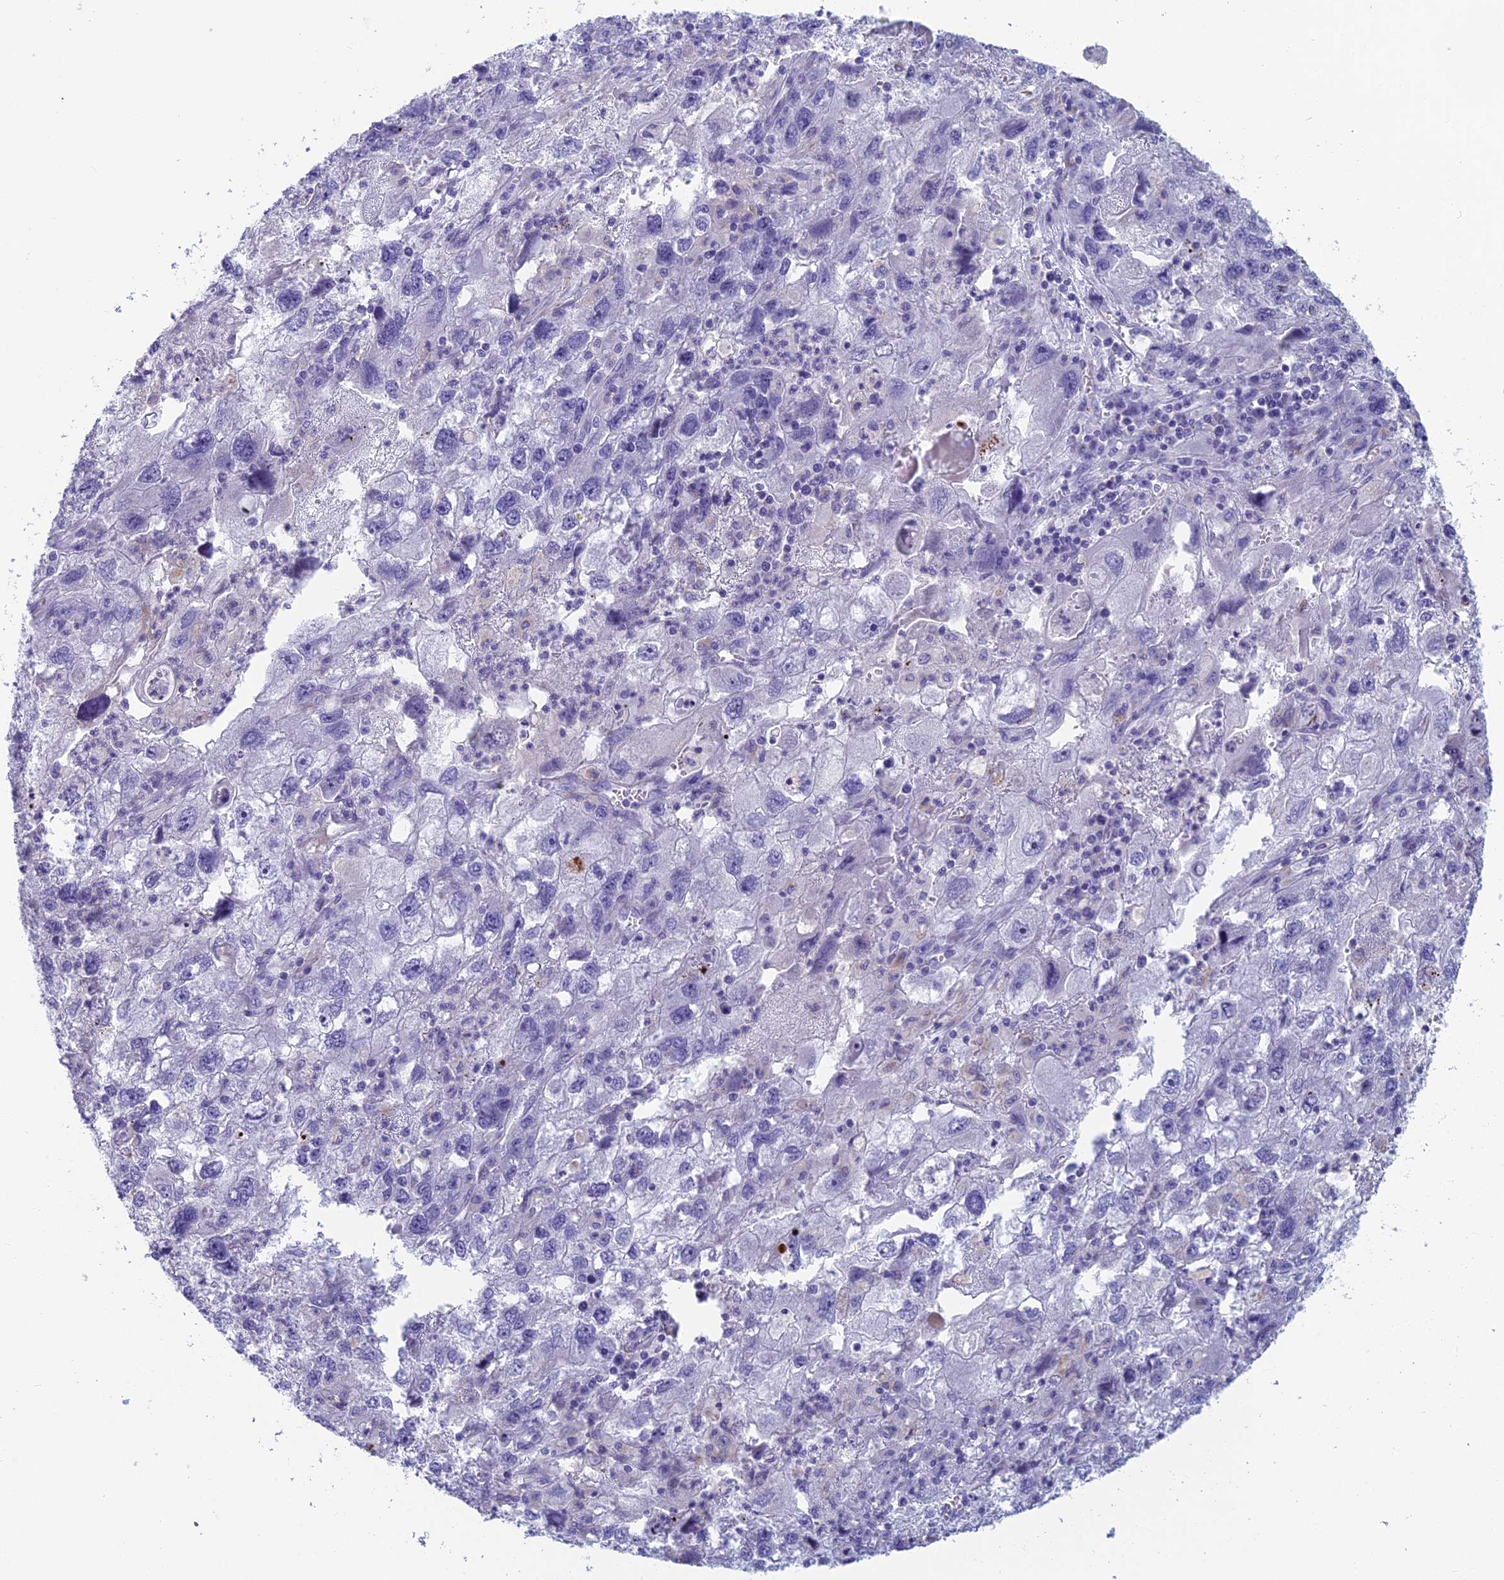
{"staining": {"intensity": "negative", "quantity": "none", "location": "none"}, "tissue": "endometrial cancer", "cell_type": "Tumor cells", "image_type": "cancer", "snomed": [{"axis": "morphology", "description": "Adenocarcinoma, NOS"}, {"axis": "topography", "description": "Endometrium"}], "caption": "Immunohistochemistry (IHC) of endometrial cancer demonstrates no expression in tumor cells.", "gene": "FERD3L", "patient": {"sex": "female", "age": 49}}